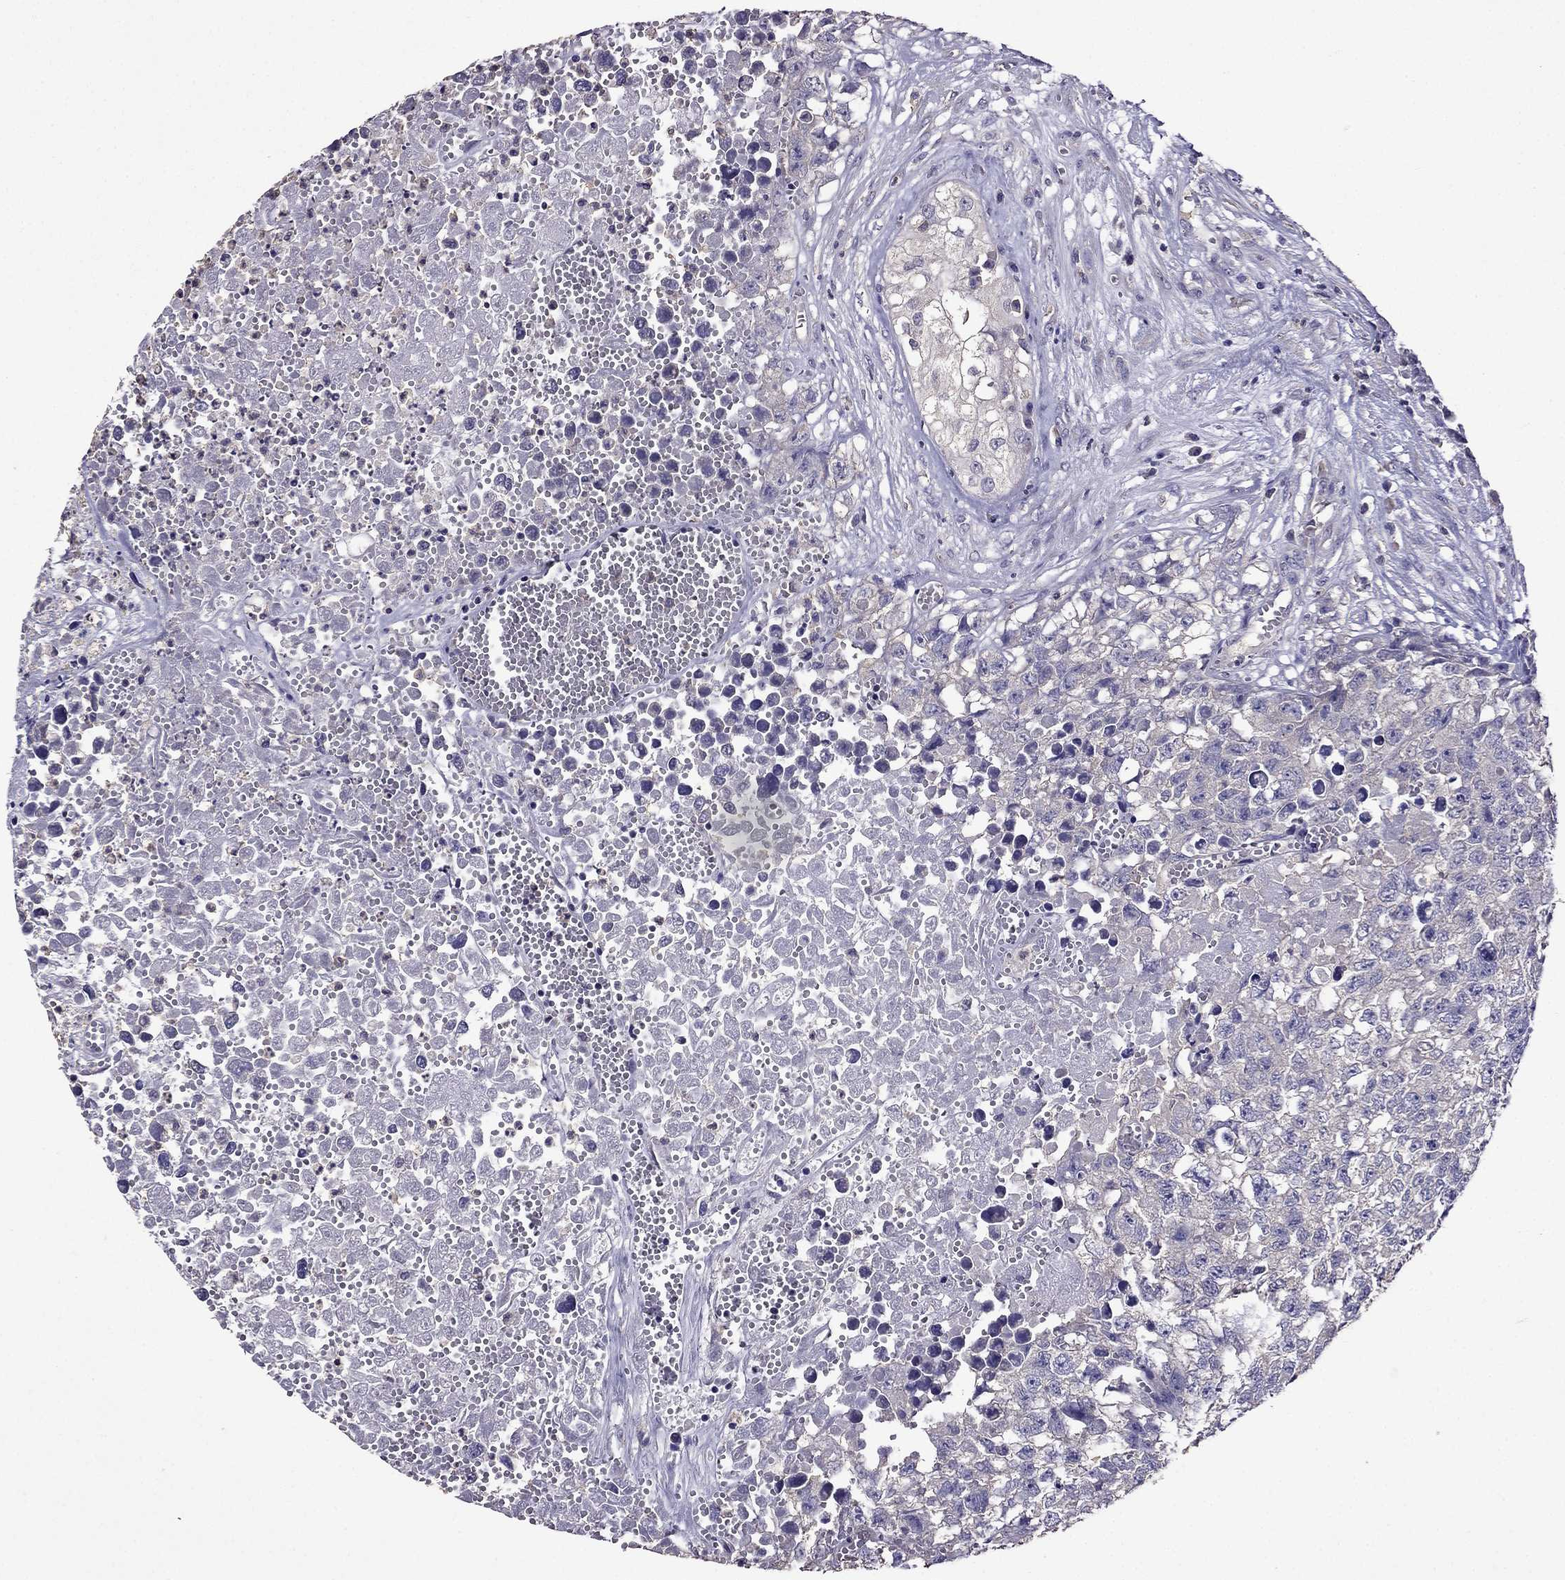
{"staining": {"intensity": "negative", "quantity": "none", "location": "none"}, "tissue": "testis cancer", "cell_type": "Tumor cells", "image_type": "cancer", "snomed": [{"axis": "morphology", "description": "Seminoma, NOS"}, {"axis": "morphology", "description": "Carcinoma, Embryonal, NOS"}, {"axis": "topography", "description": "Testis"}], "caption": "IHC histopathology image of human testis cancer (embryonal carcinoma) stained for a protein (brown), which exhibits no positivity in tumor cells. Nuclei are stained in blue.", "gene": "NKX3-1", "patient": {"sex": "male", "age": 22}}